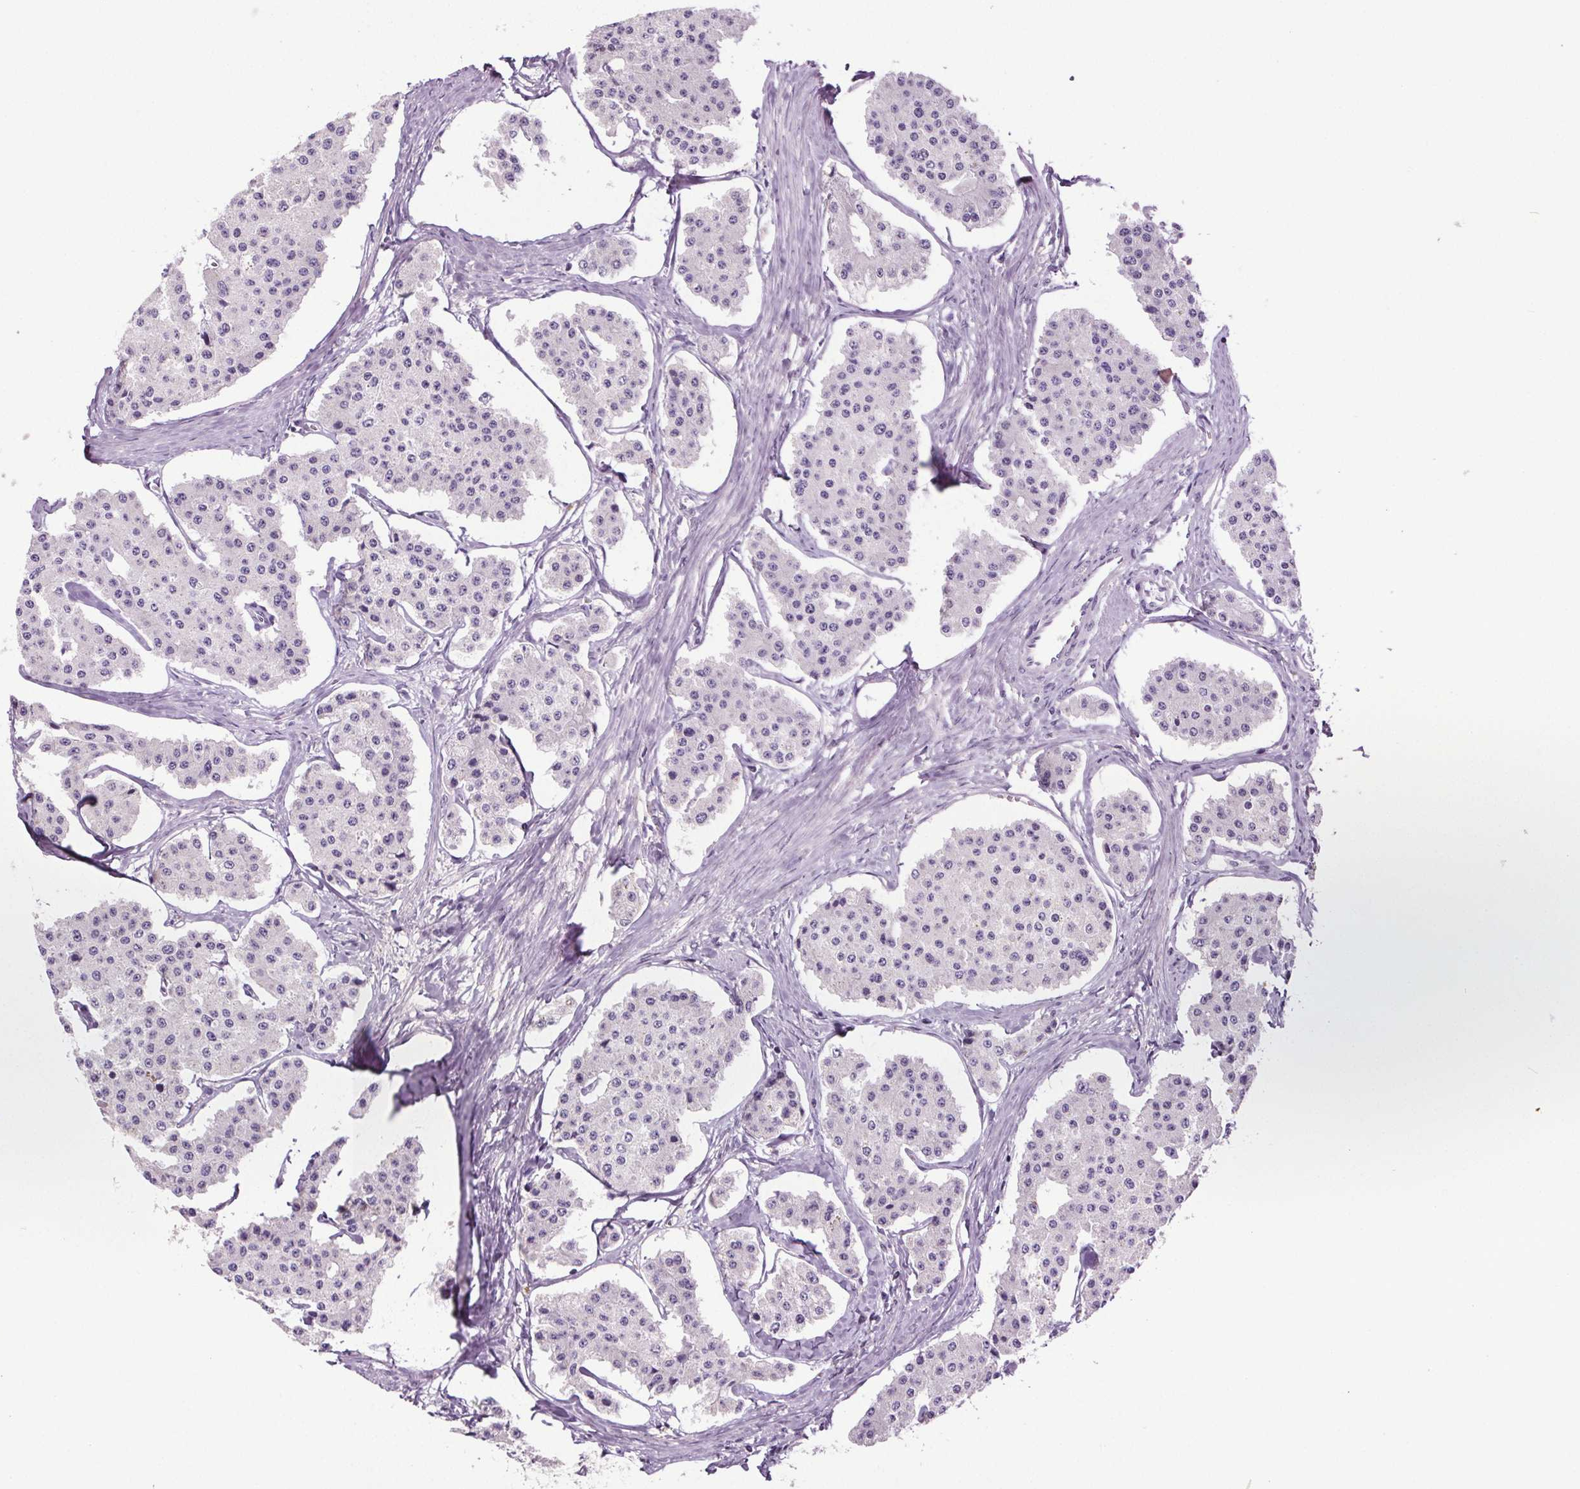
{"staining": {"intensity": "negative", "quantity": "none", "location": "none"}, "tissue": "carcinoid", "cell_type": "Tumor cells", "image_type": "cancer", "snomed": [{"axis": "morphology", "description": "Carcinoid, malignant, NOS"}, {"axis": "topography", "description": "Small intestine"}], "caption": "IHC histopathology image of neoplastic tissue: human malignant carcinoid stained with DAB (3,3'-diaminobenzidine) exhibits no significant protein staining in tumor cells.", "gene": "GPIHBP1", "patient": {"sex": "female", "age": 65}}